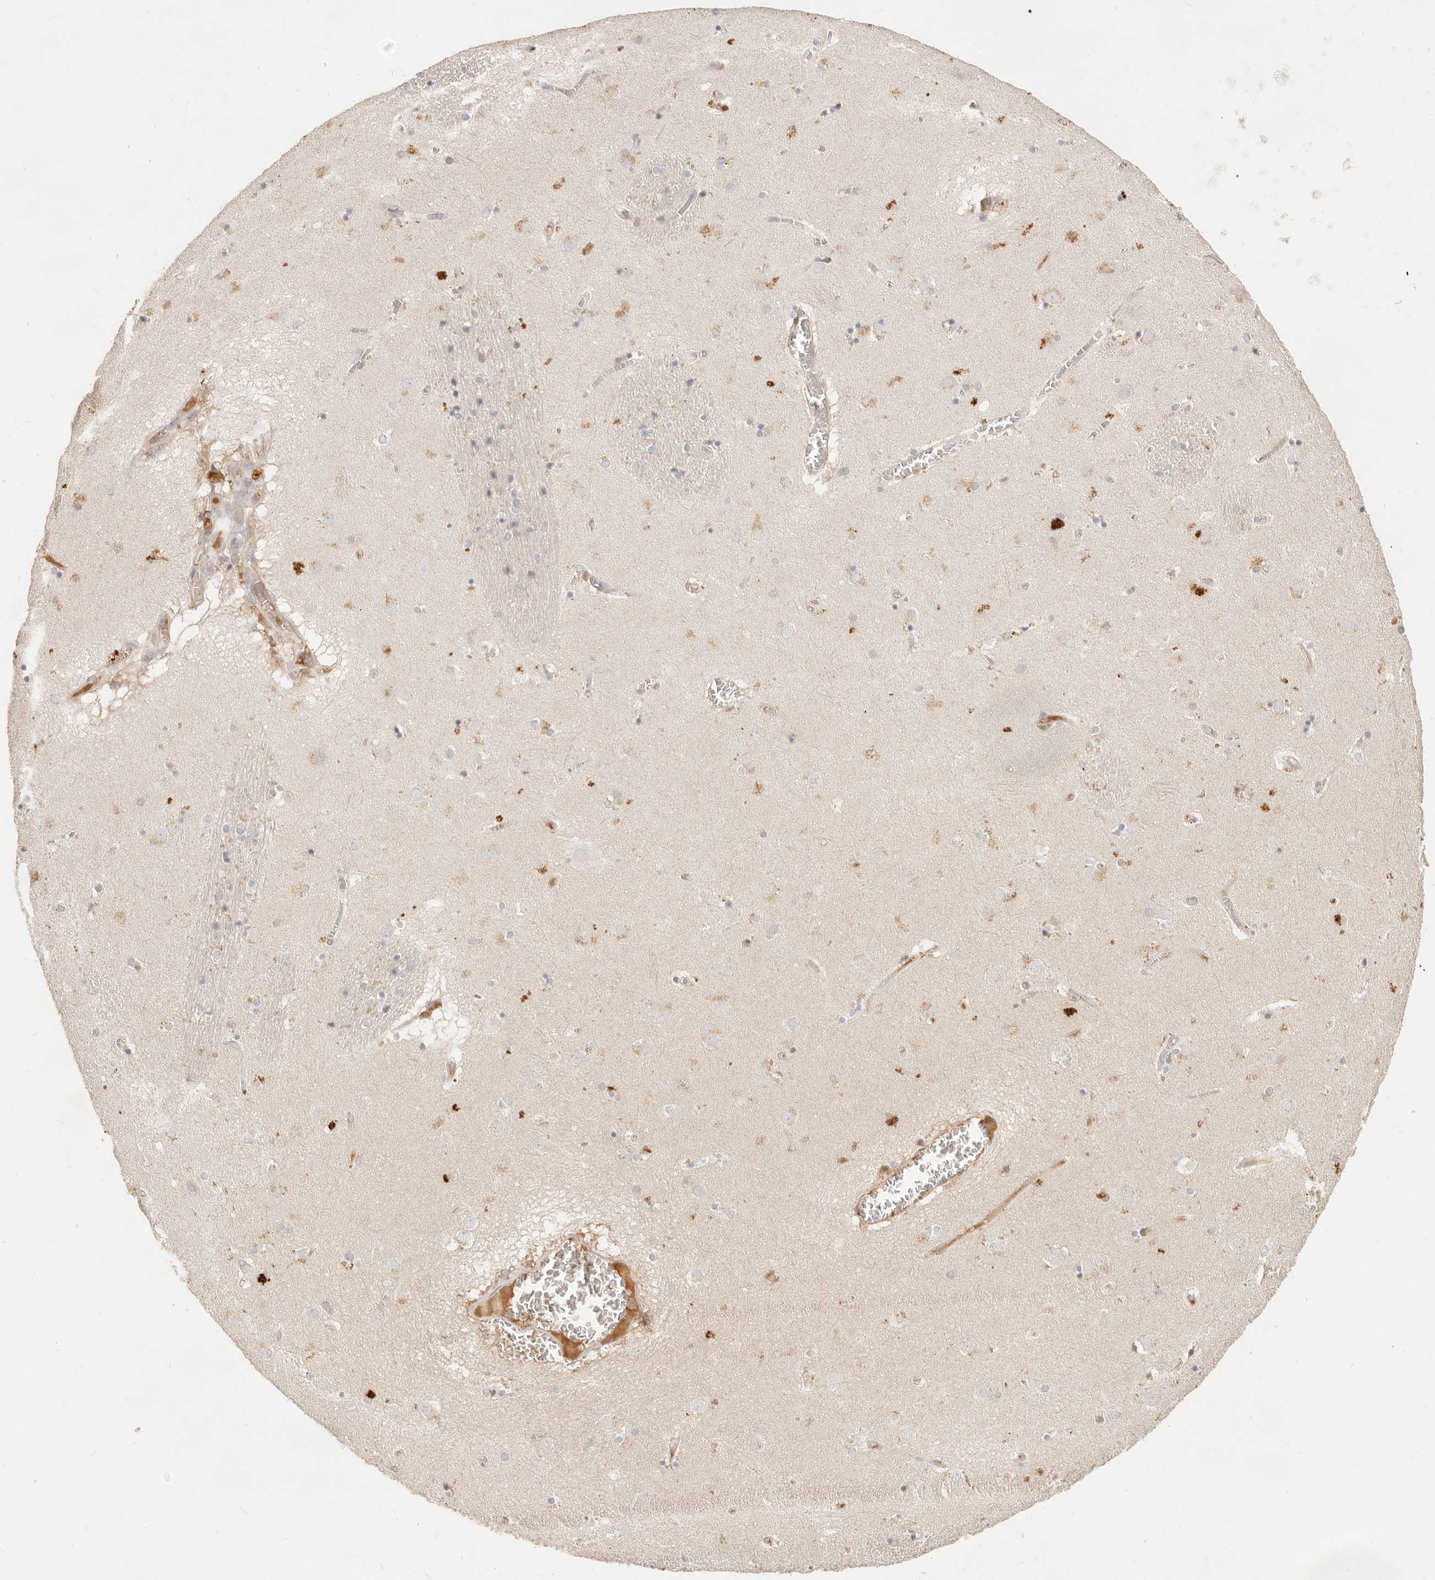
{"staining": {"intensity": "negative", "quantity": "none", "location": "none"}, "tissue": "caudate", "cell_type": "Glial cells", "image_type": "normal", "snomed": [{"axis": "morphology", "description": "Normal tissue, NOS"}, {"axis": "topography", "description": "Lateral ventricle wall"}], "caption": "Micrograph shows no significant protein expression in glial cells of normal caudate.", "gene": "NECAP2", "patient": {"sex": "male", "age": 70}}